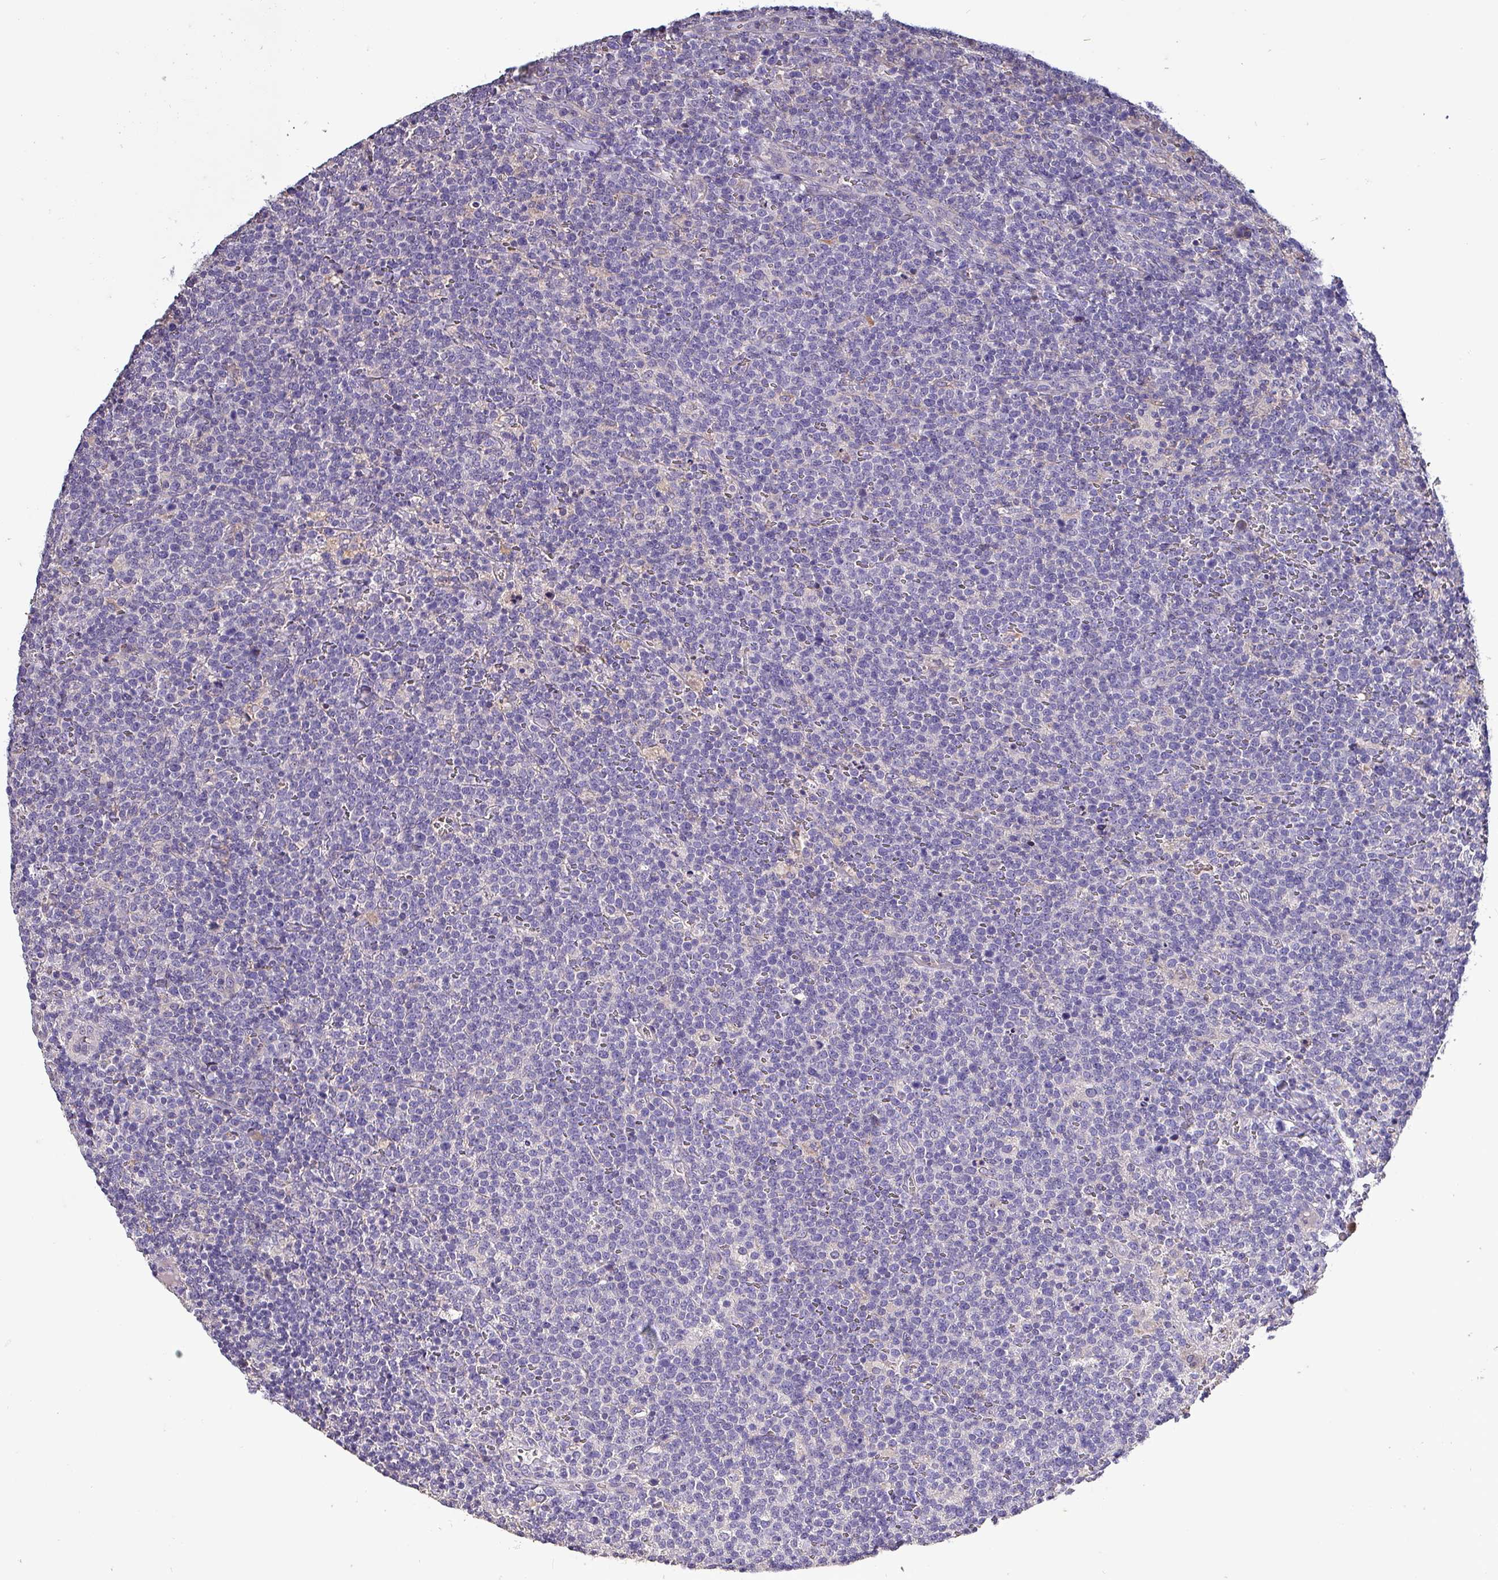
{"staining": {"intensity": "negative", "quantity": "none", "location": "none"}, "tissue": "lymphoma", "cell_type": "Tumor cells", "image_type": "cancer", "snomed": [{"axis": "morphology", "description": "Malignant lymphoma, non-Hodgkin's type, High grade"}, {"axis": "topography", "description": "Lymph node"}], "caption": "This is an IHC micrograph of high-grade malignant lymphoma, non-Hodgkin's type. There is no positivity in tumor cells.", "gene": "HTRA4", "patient": {"sex": "male", "age": 61}}